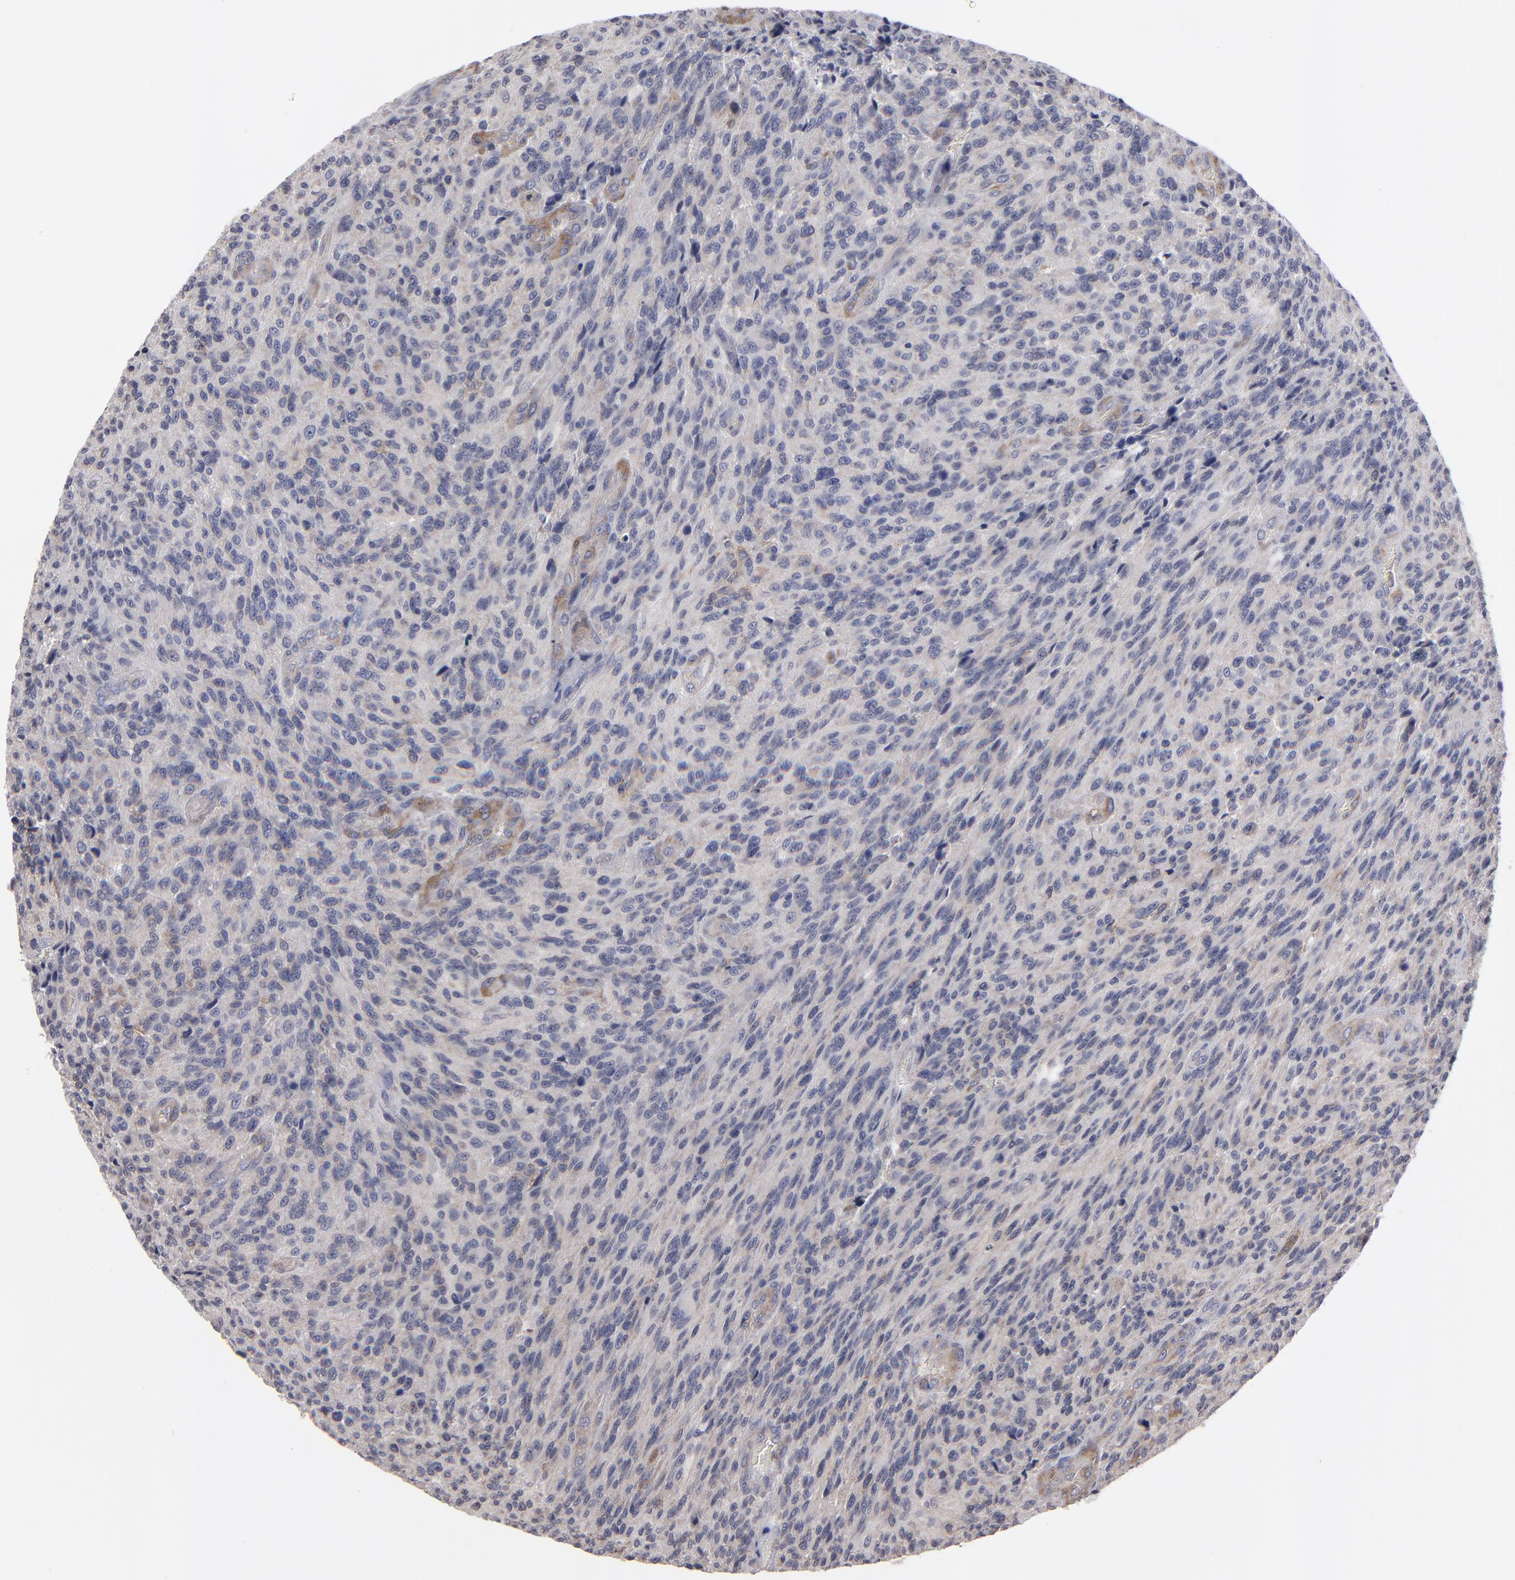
{"staining": {"intensity": "moderate", "quantity": "25%-75%", "location": "cytoplasmic/membranous"}, "tissue": "glioma", "cell_type": "Tumor cells", "image_type": "cancer", "snomed": [{"axis": "morphology", "description": "Normal tissue, NOS"}, {"axis": "morphology", "description": "Glioma, malignant, High grade"}, {"axis": "topography", "description": "Cerebral cortex"}], "caption": "This is a micrograph of immunohistochemistry (IHC) staining of glioma, which shows moderate expression in the cytoplasmic/membranous of tumor cells.", "gene": "CEP97", "patient": {"sex": "male", "age": 56}}